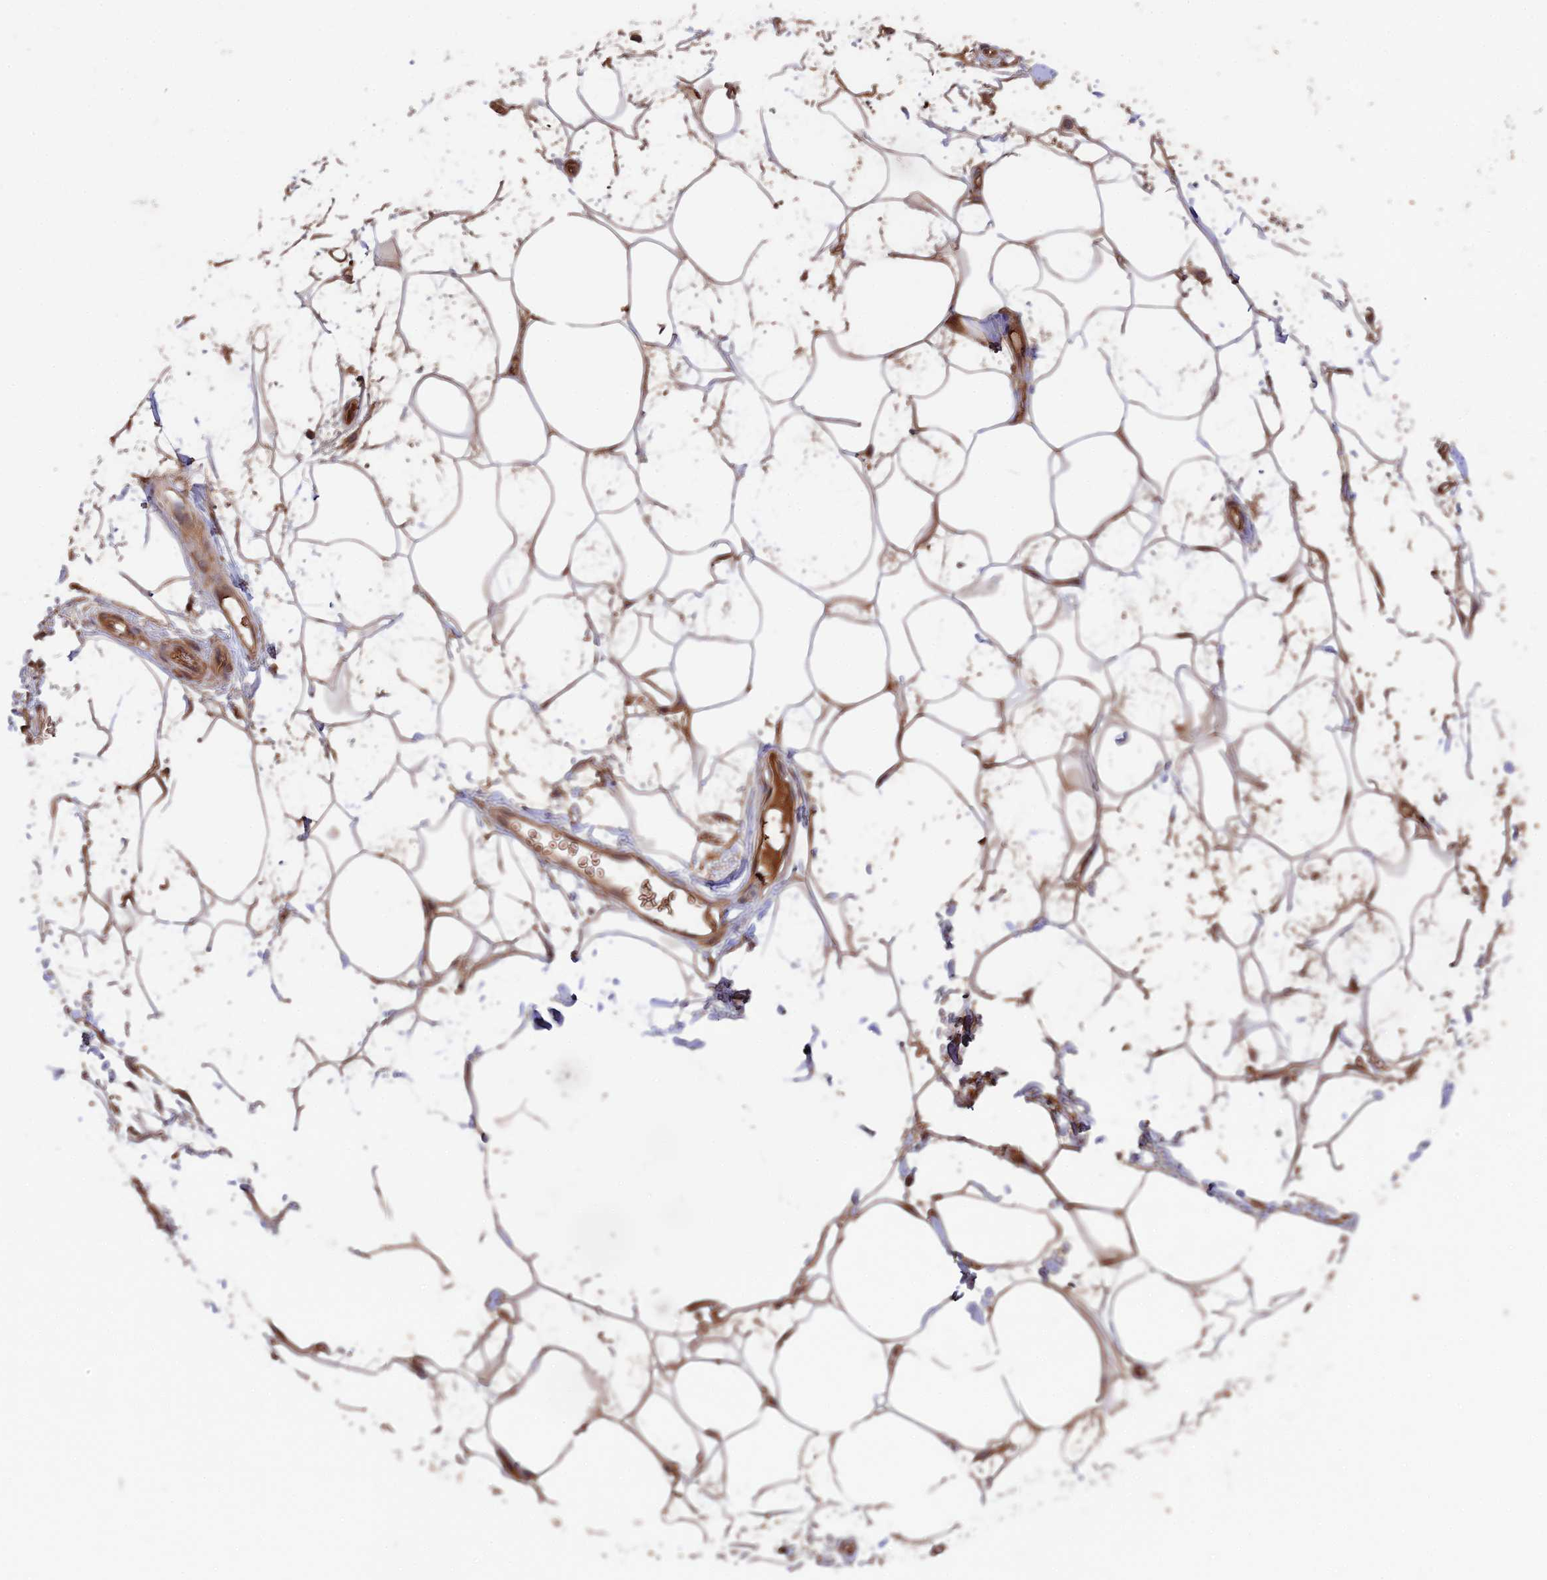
{"staining": {"intensity": "moderate", "quantity": ">75%", "location": "cytoplasmic/membranous"}, "tissue": "adipose tissue", "cell_type": "Adipocytes", "image_type": "normal", "snomed": [{"axis": "morphology", "description": "Normal tissue, NOS"}, {"axis": "morphology", "description": "Adenocarcinoma, NOS"}, {"axis": "topography", "description": "Rectum"}, {"axis": "topography", "description": "Vagina"}, {"axis": "topography", "description": "Peripheral nerve tissue"}], "caption": "Immunohistochemistry of normal adipose tissue shows medium levels of moderate cytoplasmic/membranous expression in about >75% of adipocytes.", "gene": "RASAL1", "patient": {"sex": "female", "age": 71}}